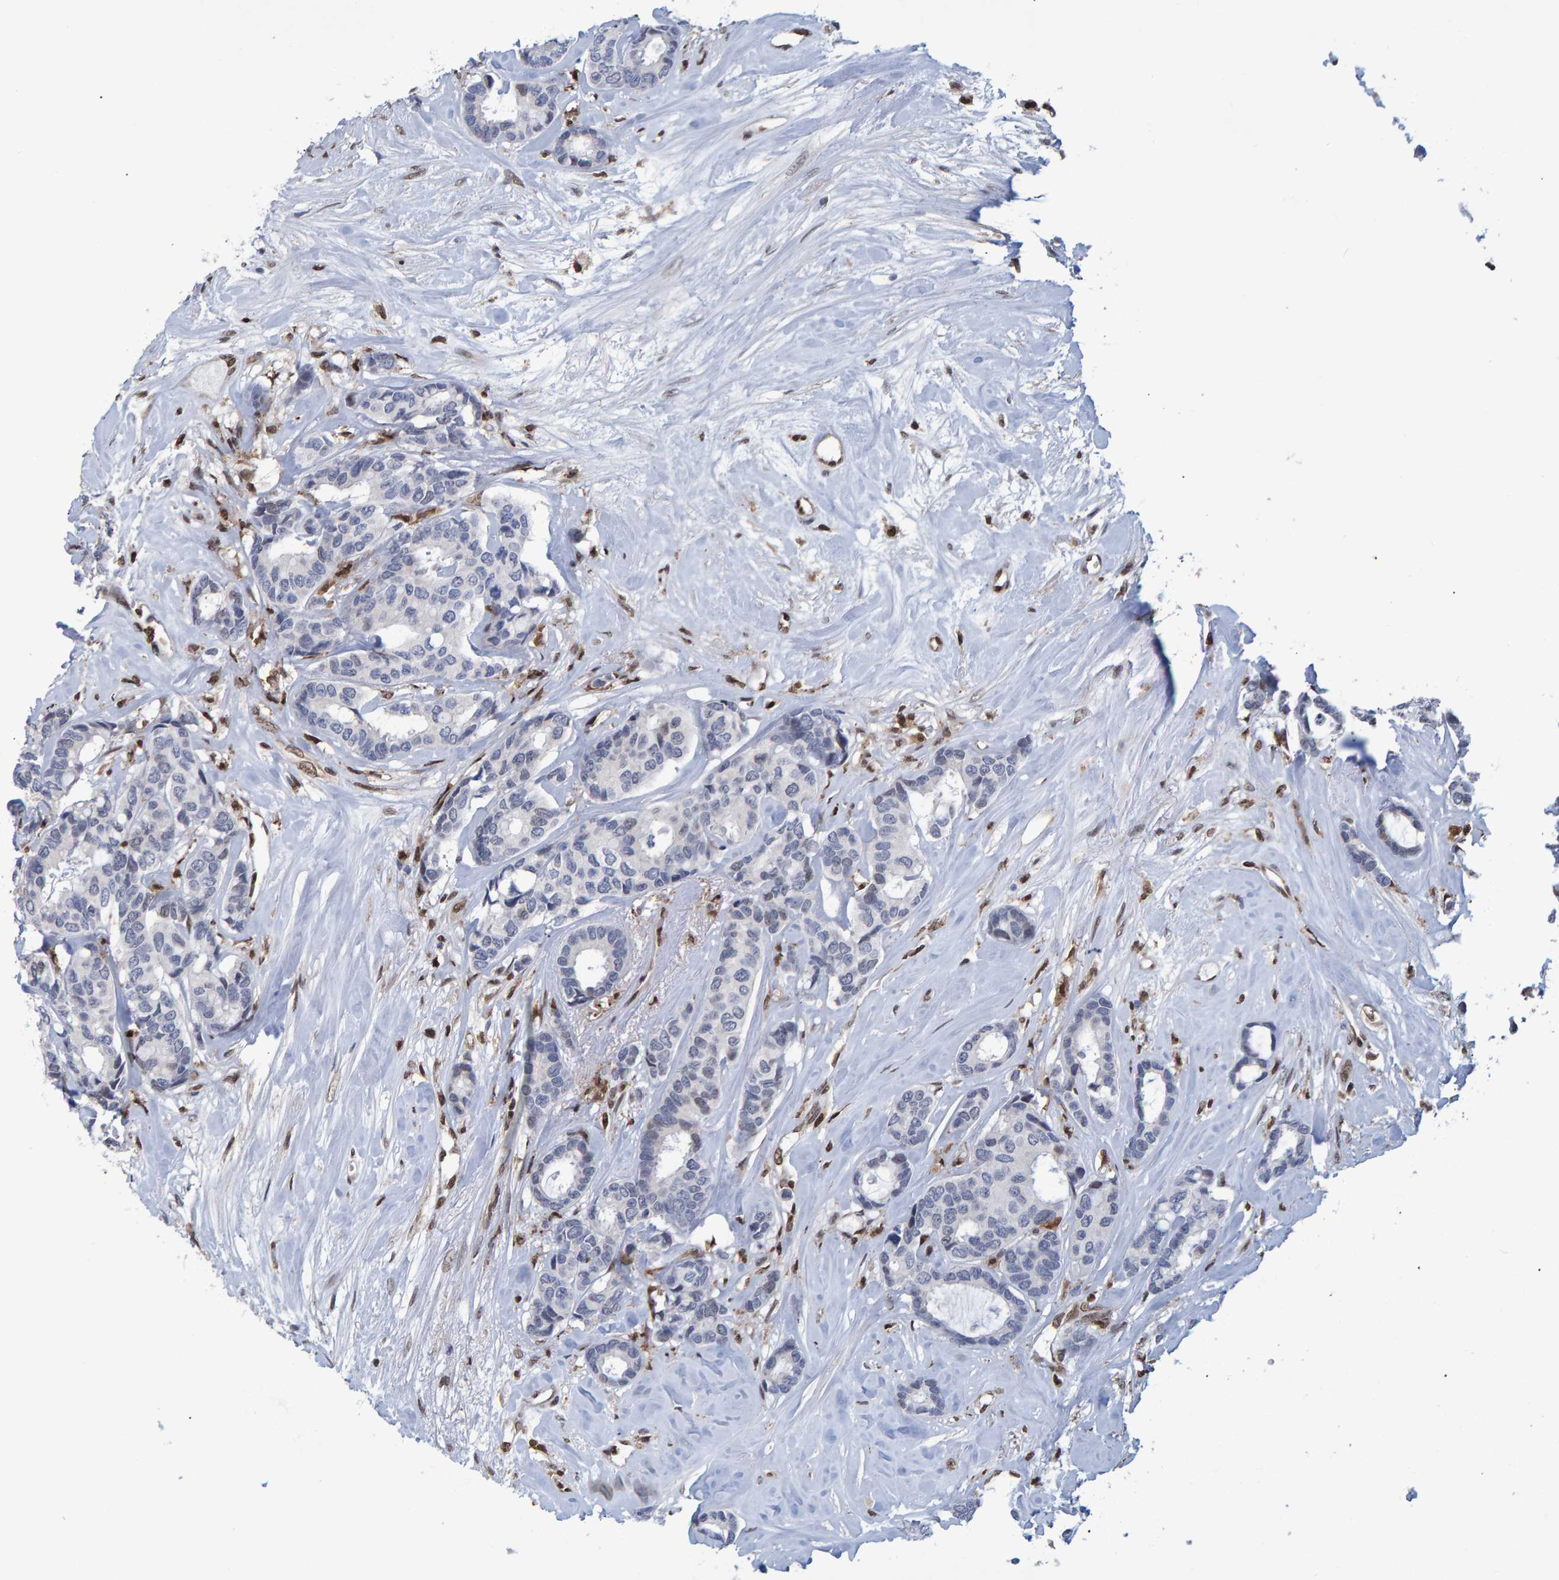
{"staining": {"intensity": "negative", "quantity": "none", "location": "none"}, "tissue": "breast cancer", "cell_type": "Tumor cells", "image_type": "cancer", "snomed": [{"axis": "morphology", "description": "Duct carcinoma"}, {"axis": "topography", "description": "Breast"}], "caption": "The photomicrograph demonstrates no staining of tumor cells in invasive ductal carcinoma (breast).", "gene": "QKI", "patient": {"sex": "female", "age": 87}}